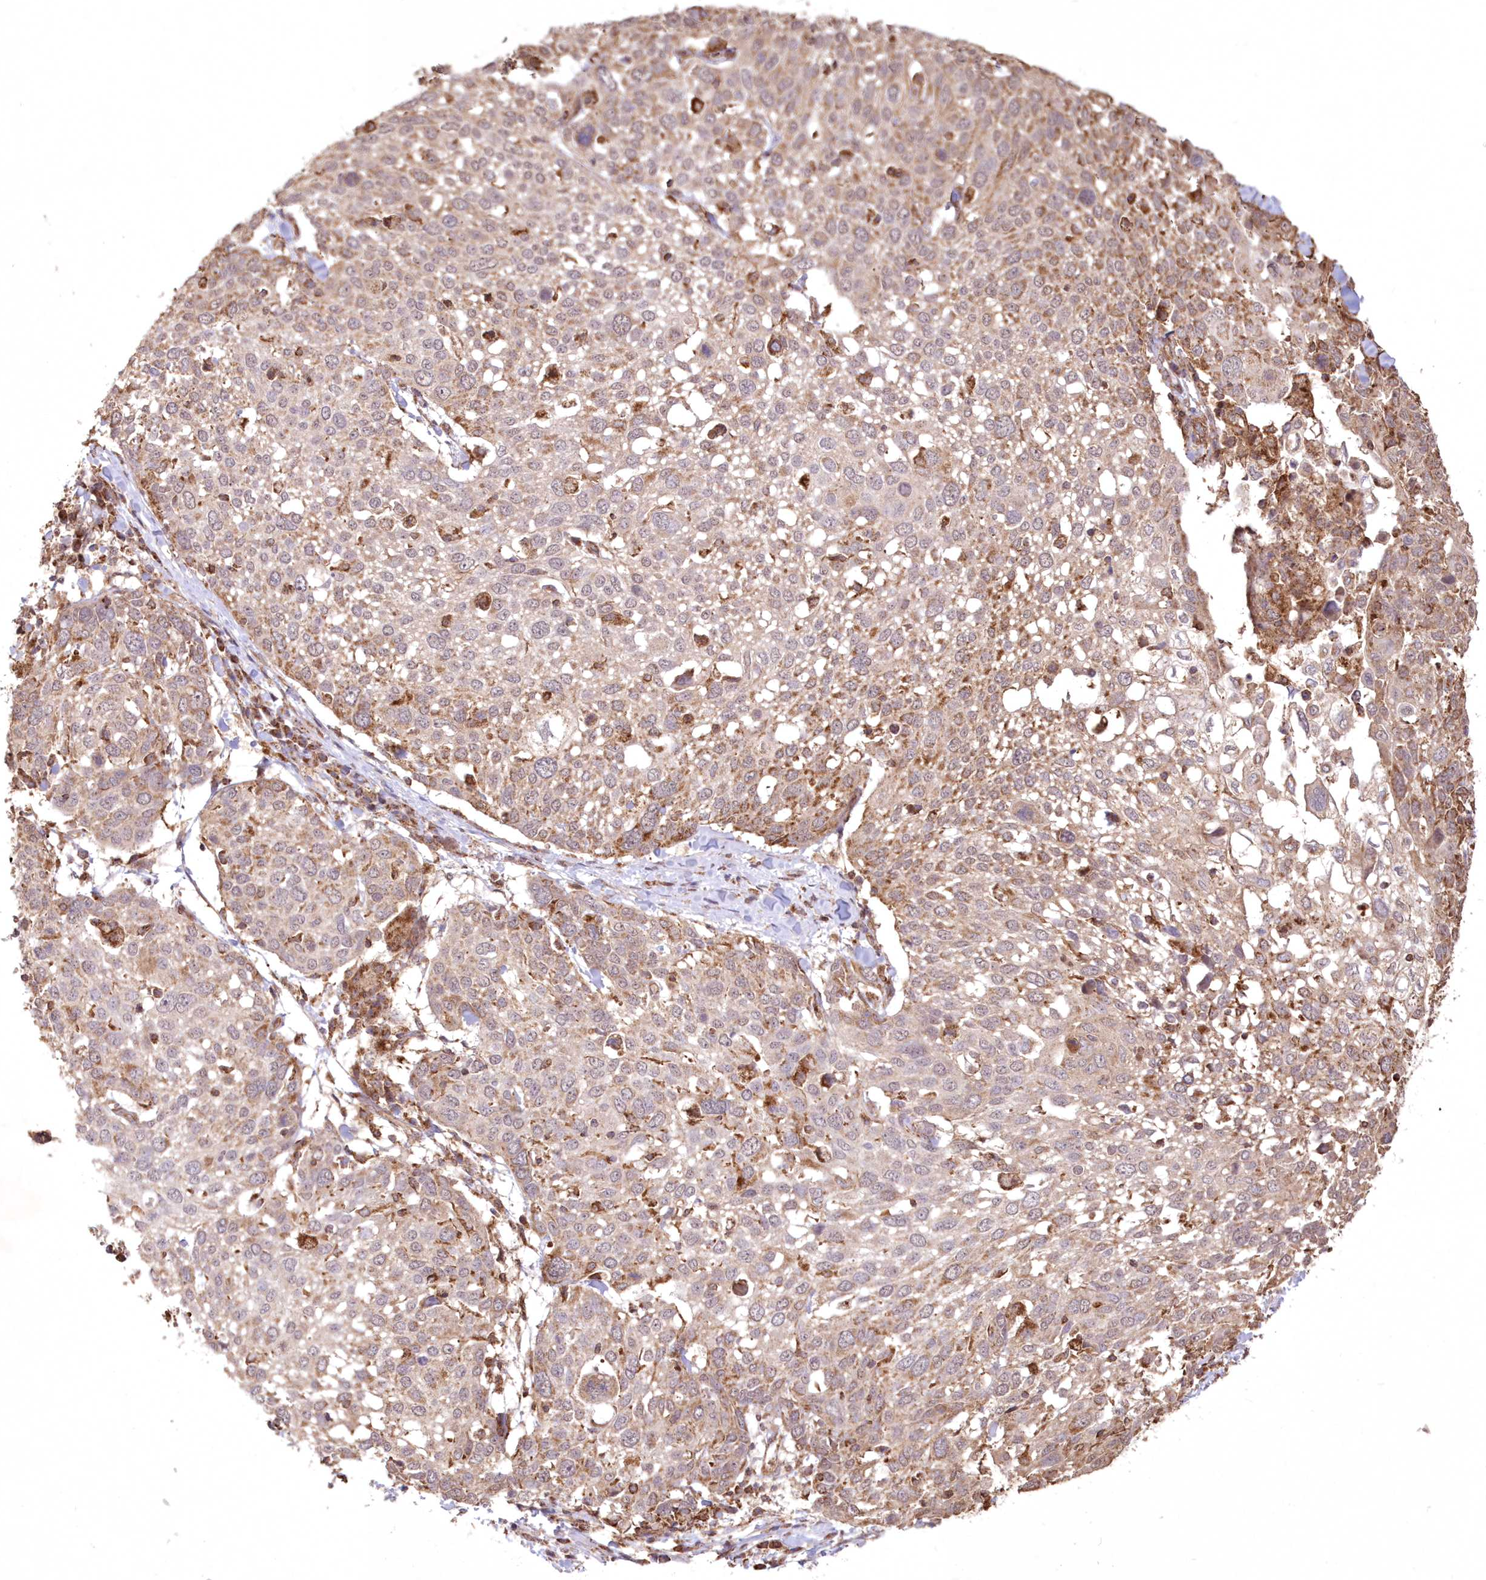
{"staining": {"intensity": "weak", "quantity": ">75%", "location": "cytoplasmic/membranous"}, "tissue": "lung cancer", "cell_type": "Tumor cells", "image_type": "cancer", "snomed": [{"axis": "morphology", "description": "Squamous cell carcinoma, NOS"}, {"axis": "topography", "description": "Lung"}], "caption": "About >75% of tumor cells in human lung cancer demonstrate weak cytoplasmic/membranous protein expression as visualized by brown immunohistochemical staining.", "gene": "TMEM139", "patient": {"sex": "male", "age": 65}}